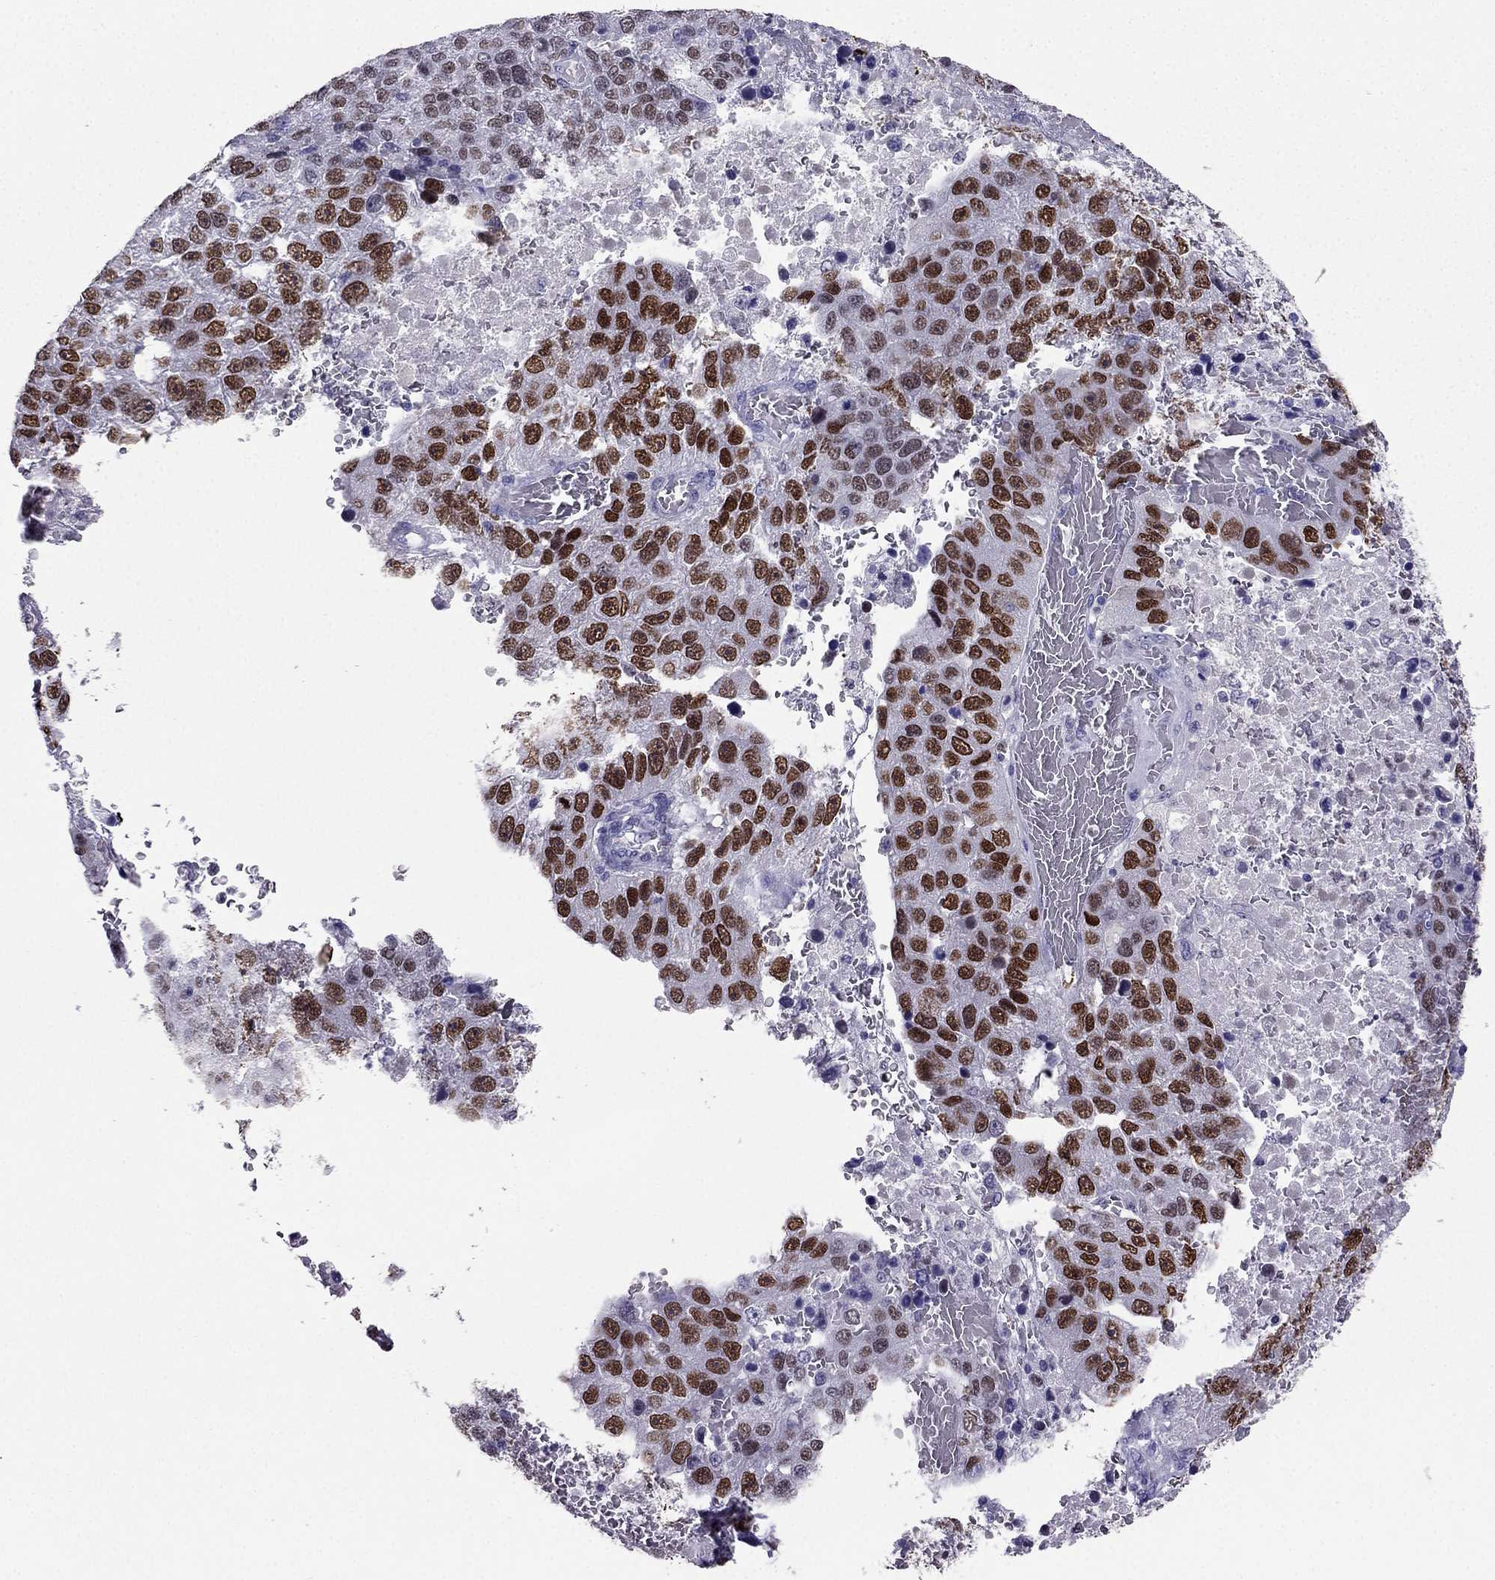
{"staining": {"intensity": "strong", "quantity": ">75%", "location": "nuclear"}, "tissue": "pancreatic cancer", "cell_type": "Tumor cells", "image_type": "cancer", "snomed": [{"axis": "morphology", "description": "Adenocarcinoma, NOS"}, {"axis": "topography", "description": "Pancreas"}], "caption": "The photomicrograph reveals staining of pancreatic cancer (adenocarcinoma), revealing strong nuclear protein expression (brown color) within tumor cells.", "gene": "ARID3A", "patient": {"sex": "female", "age": 61}}